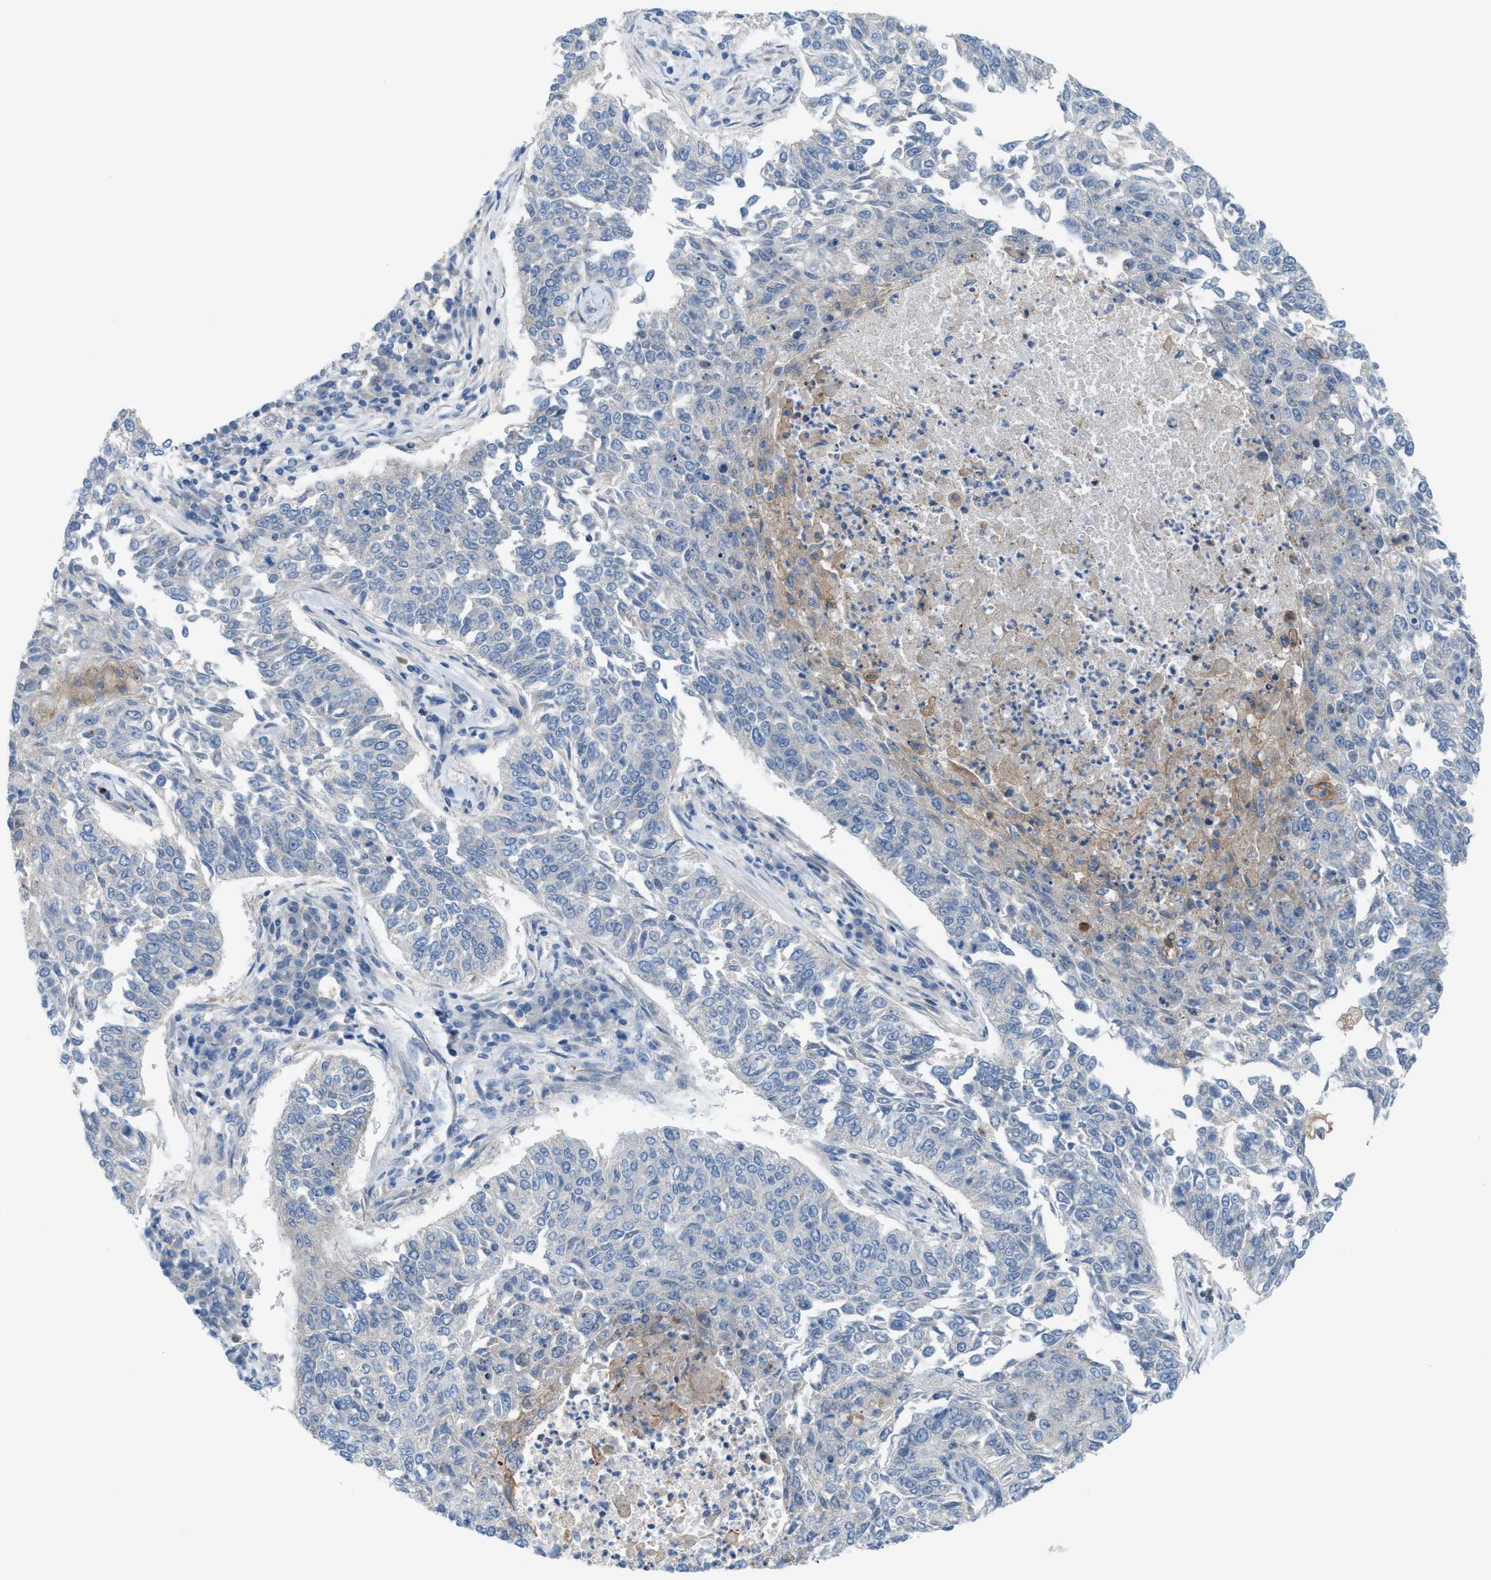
{"staining": {"intensity": "negative", "quantity": "none", "location": "none"}, "tissue": "lung cancer", "cell_type": "Tumor cells", "image_type": "cancer", "snomed": [{"axis": "morphology", "description": "Normal tissue, NOS"}, {"axis": "morphology", "description": "Squamous cell carcinoma, NOS"}, {"axis": "topography", "description": "Cartilage tissue"}, {"axis": "topography", "description": "Bronchus"}, {"axis": "topography", "description": "Lung"}], "caption": "Immunohistochemical staining of lung cancer (squamous cell carcinoma) reveals no significant expression in tumor cells. (DAB (3,3'-diaminobenzidine) immunohistochemistry with hematoxylin counter stain).", "gene": "PPM1D", "patient": {"sex": "female", "age": 49}}